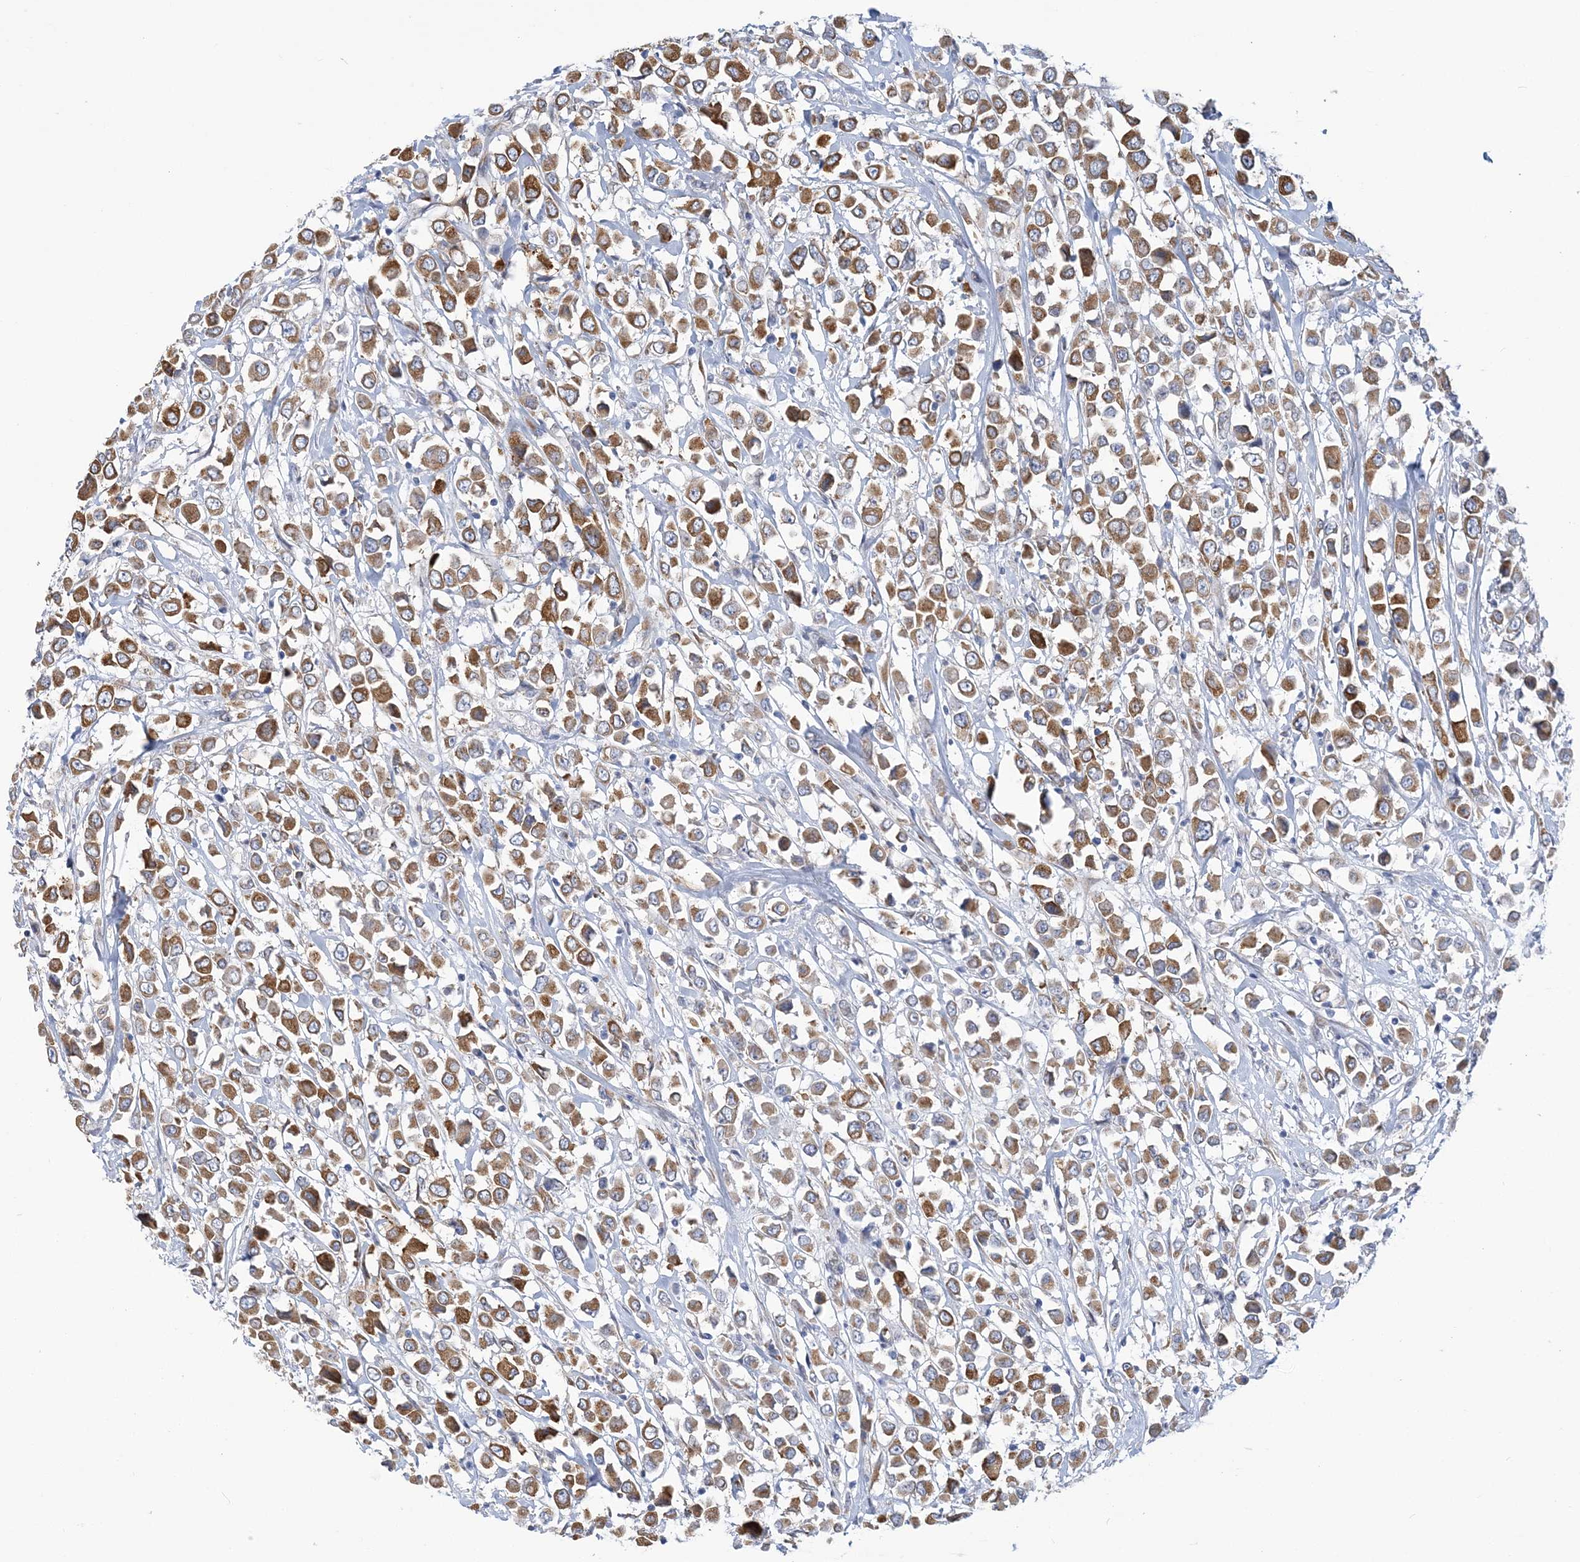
{"staining": {"intensity": "moderate", "quantity": ">75%", "location": "cytoplasmic/membranous"}, "tissue": "breast cancer", "cell_type": "Tumor cells", "image_type": "cancer", "snomed": [{"axis": "morphology", "description": "Duct carcinoma"}, {"axis": "topography", "description": "Breast"}], "caption": "The histopathology image reveals staining of intraductal carcinoma (breast), revealing moderate cytoplasmic/membranous protein positivity (brown color) within tumor cells.", "gene": "PLEKHG4B", "patient": {"sex": "female", "age": 61}}